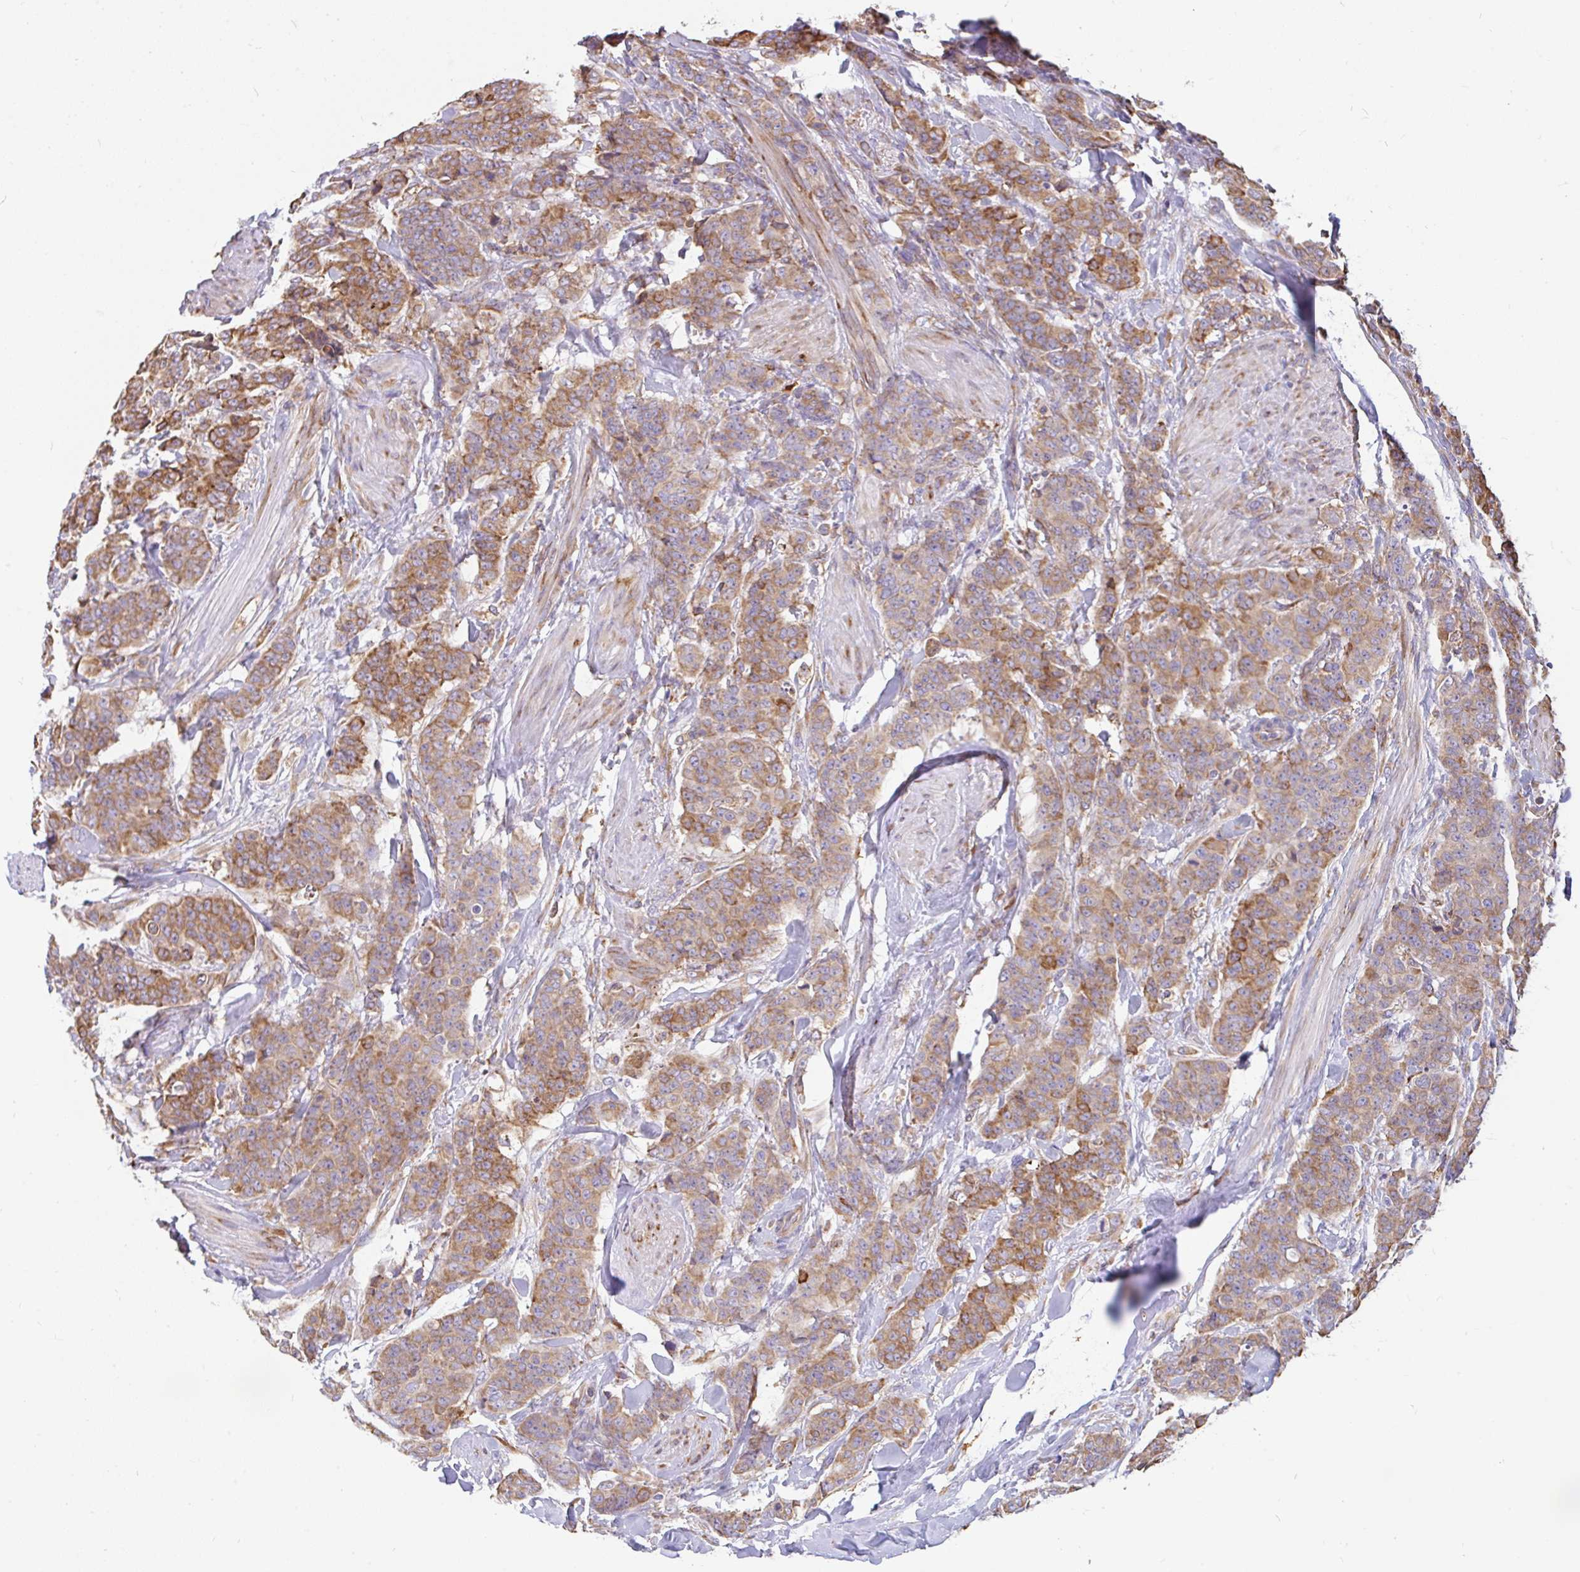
{"staining": {"intensity": "moderate", "quantity": ">75%", "location": "cytoplasmic/membranous"}, "tissue": "breast cancer", "cell_type": "Tumor cells", "image_type": "cancer", "snomed": [{"axis": "morphology", "description": "Duct carcinoma"}, {"axis": "topography", "description": "Breast"}], "caption": "Tumor cells demonstrate medium levels of moderate cytoplasmic/membranous expression in about >75% of cells in breast intraductal carcinoma.", "gene": "EML5", "patient": {"sex": "female", "age": 40}}